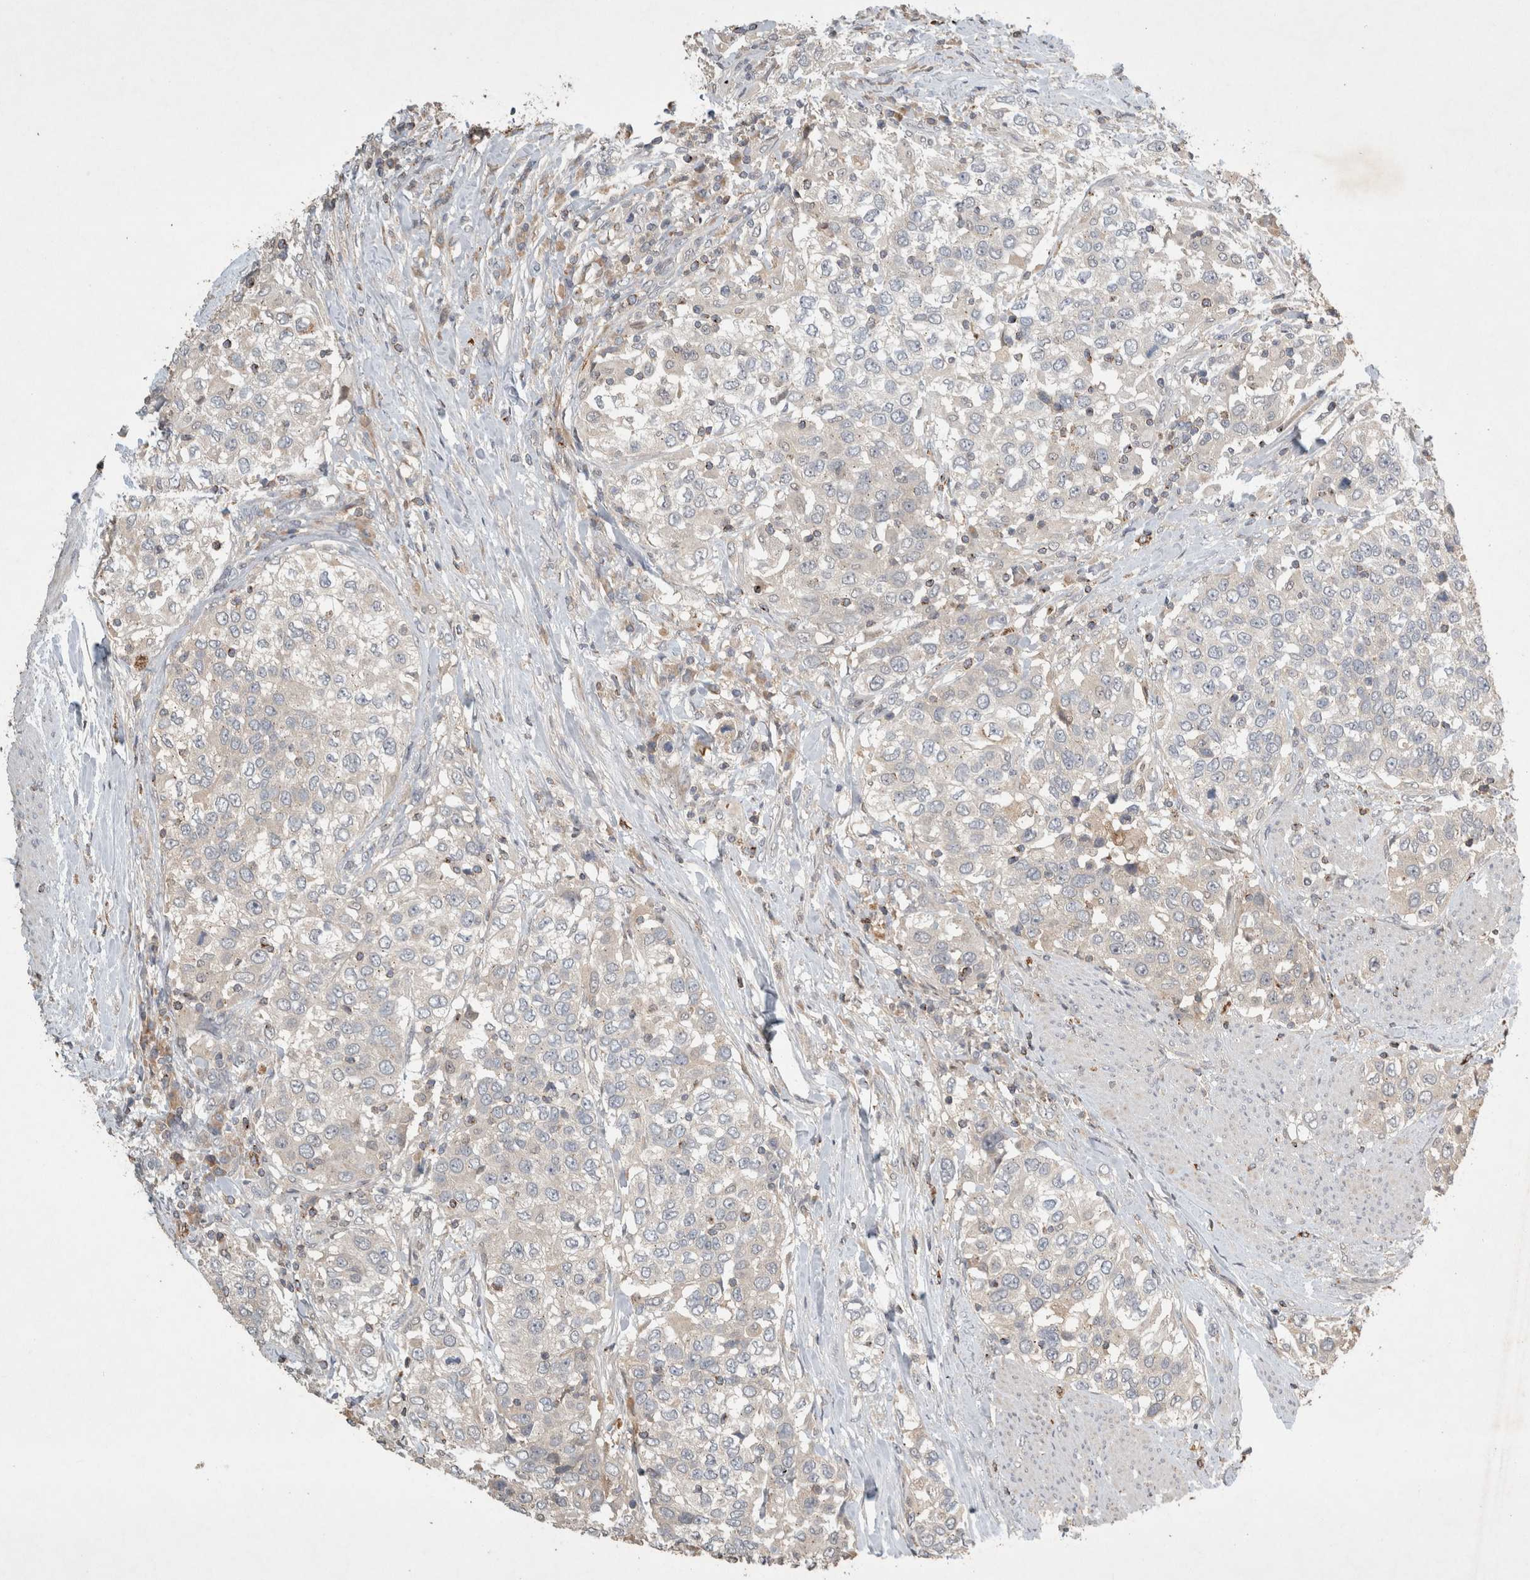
{"staining": {"intensity": "negative", "quantity": "none", "location": "none"}, "tissue": "urothelial cancer", "cell_type": "Tumor cells", "image_type": "cancer", "snomed": [{"axis": "morphology", "description": "Urothelial carcinoma, High grade"}, {"axis": "topography", "description": "Urinary bladder"}], "caption": "High magnification brightfield microscopy of high-grade urothelial carcinoma stained with DAB (3,3'-diaminobenzidine) (brown) and counterstained with hematoxylin (blue): tumor cells show no significant expression.", "gene": "SERAC1", "patient": {"sex": "female", "age": 80}}